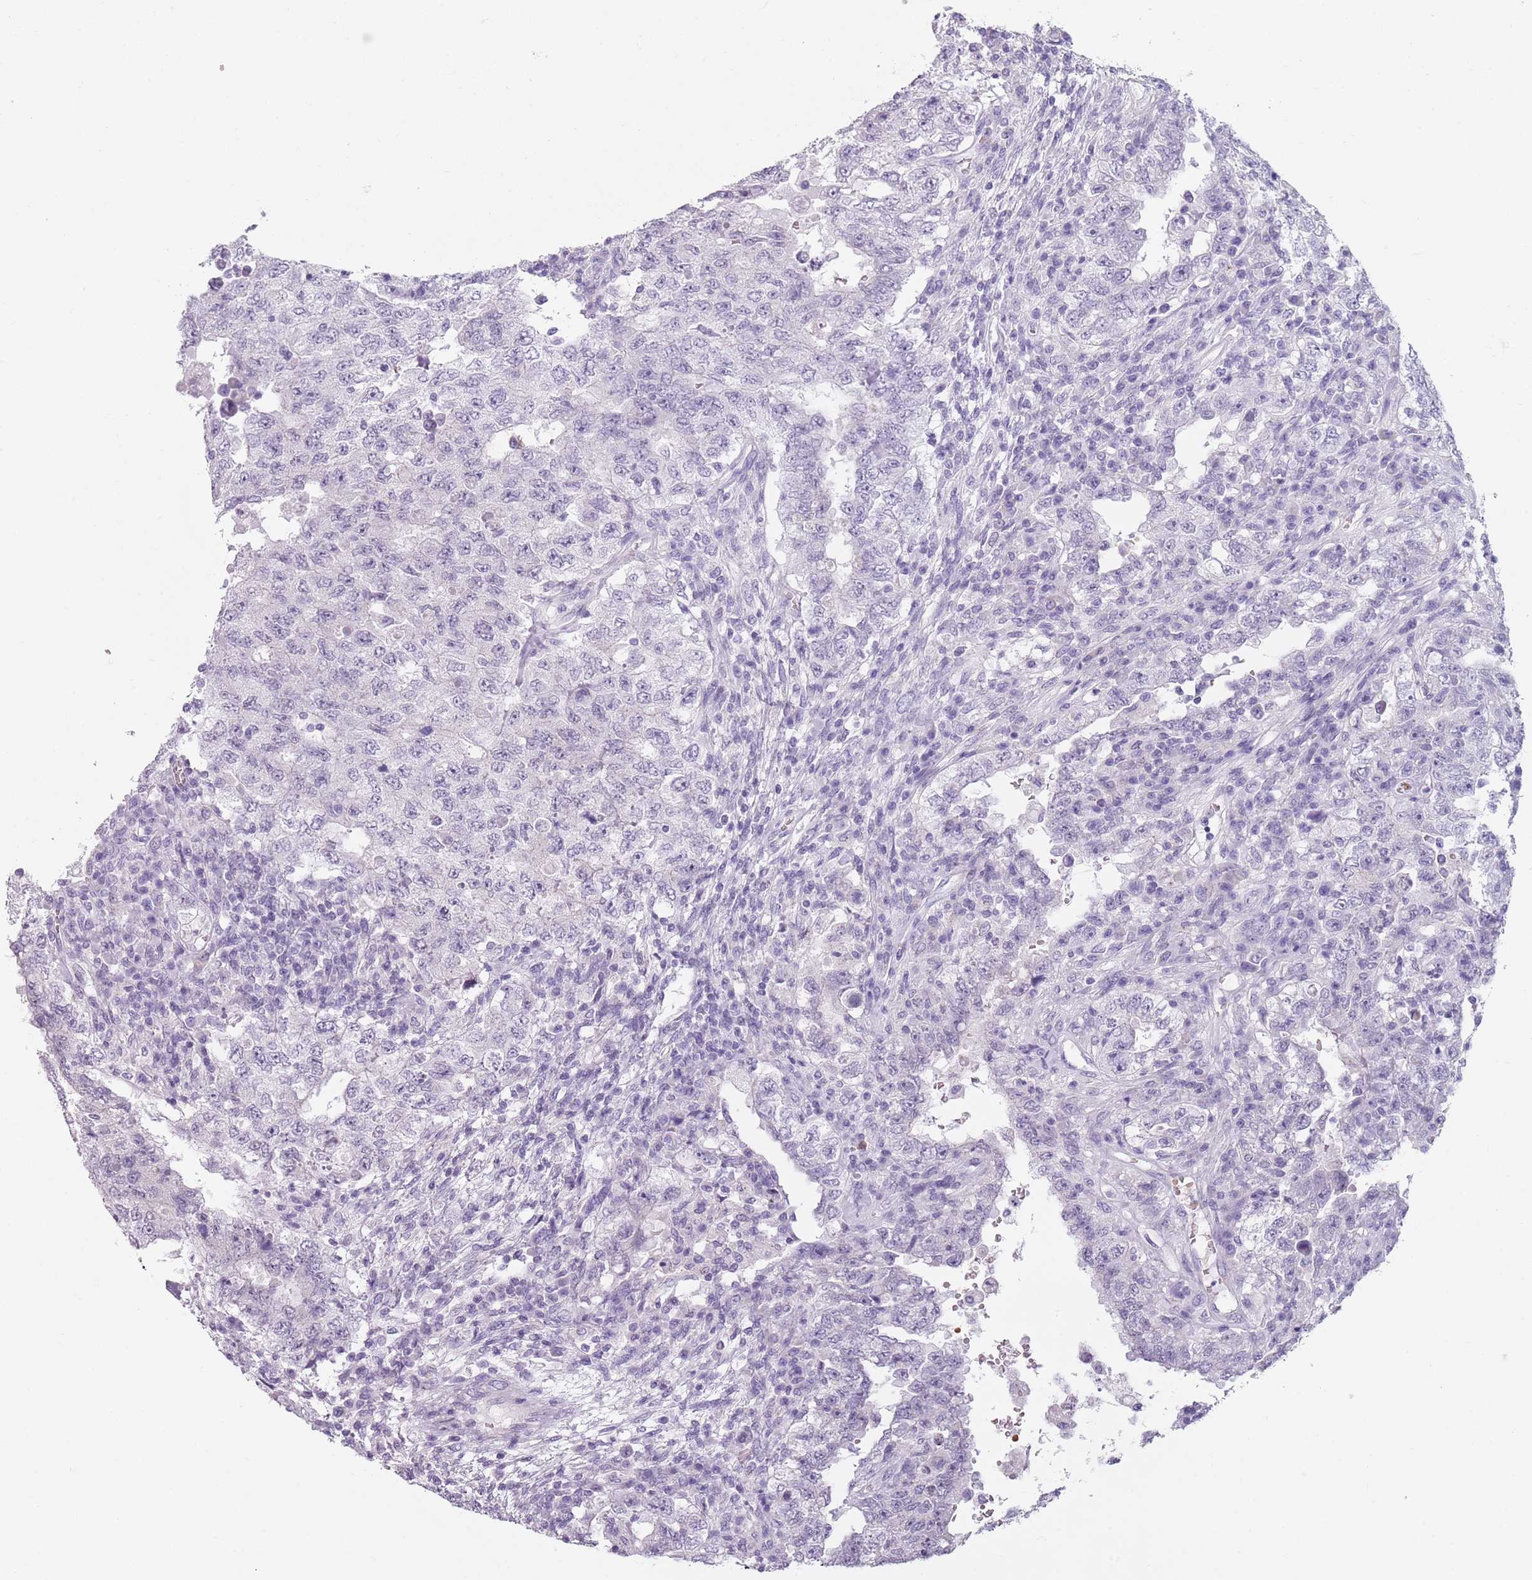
{"staining": {"intensity": "negative", "quantity": "none", "location": "none"}, "tissue": "testis cancer", "cell_type": "Tumor cells", "image_type": "cancer", "snomed": [{"axis": "morphology", "description": "Carcinoma, Embryonal, NOS"}, {"axis": "topography", "description": "Testis"}], "caption": "The immunohistochemistry image has no significant expression in tumor cells of testis cancer (embryonal carcinoma) tissue.", "gene": "SPESP1", "patient": {"sex": "male", "age": 26}}